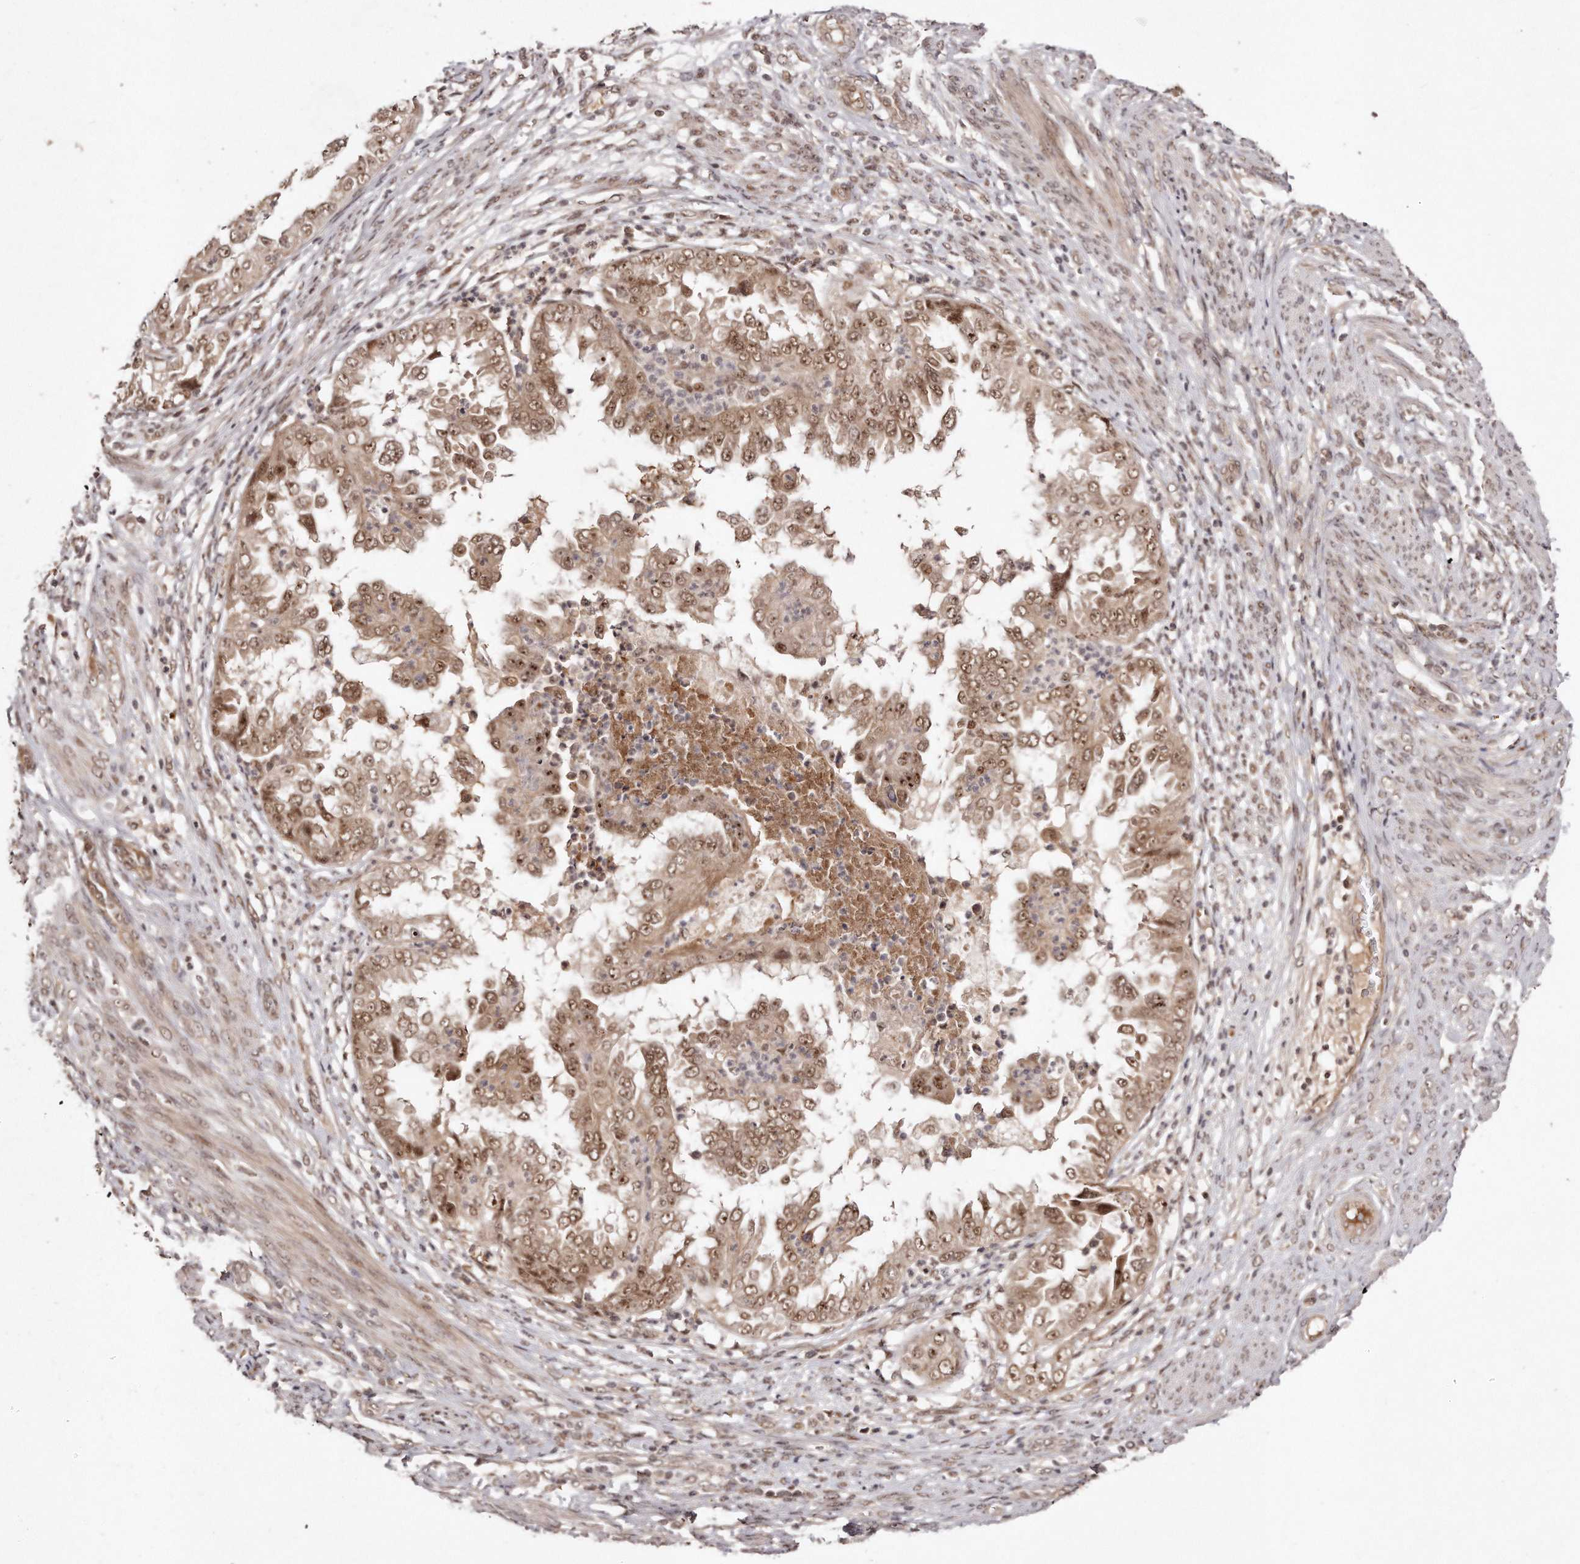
{"staining": {"intensity": "moderate", "quantity": ">75%", "location": "cytoplasmic/membranous,nuclear"}, "tissue": "endometrial cancer", "cell_type": "Tumor cells", "image_type": "cancer", "snomed": [{"axis": "morphology", "description": "Adenocarcinoma, NOS"}, {"axis": "topography", "description": "Endometrium"}], "caption": "A brown stain shows moderate cytoplasmic/membranous and nuclear positivity of a protein in human adenocarcinoma (endometrial) tumor cells.", "gene": "SOX4", "patient": {"sex": "female", "age": 85}}